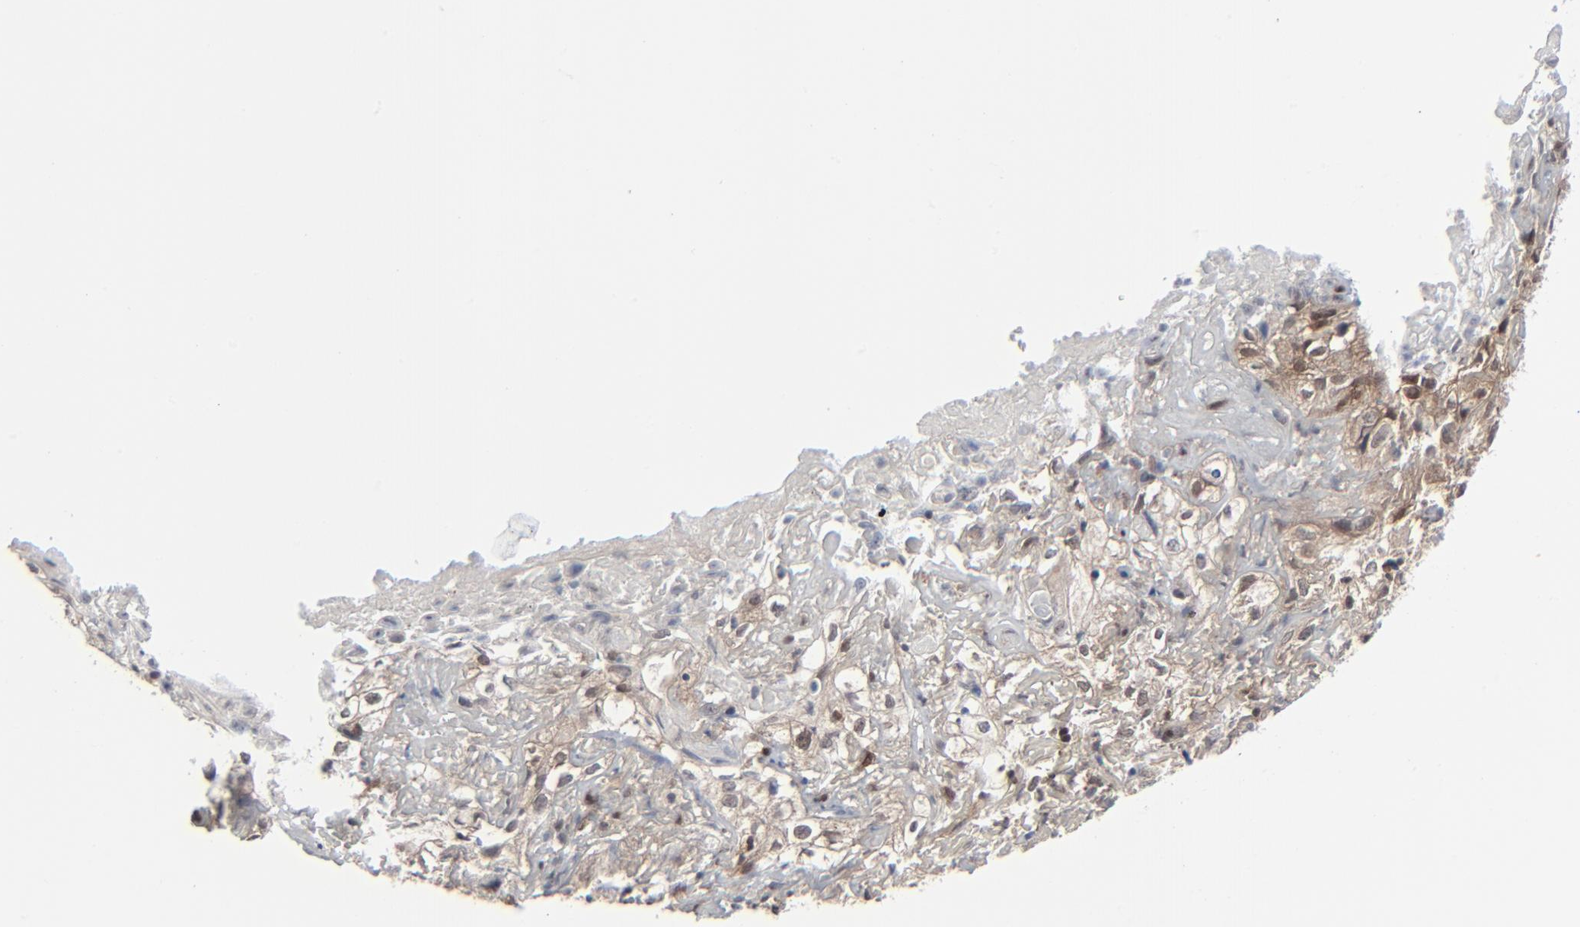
{"staining": {"intensity": "weak", "quantity": "25%-75%", "location": "cytoplasmic/membranous"}, "tissue": "skin cancer", "cell_type": "Tumor cells", "image_type": "cancer", "snomed": [{"axis": "morphology", "description": "Squamous cell carcinoma, NOS"}, {"axis": "topography", "description": "Skin"}], "caption": "Human skin cancer (squamous cell carcinoma) stained with a protein marker shows weak staining in tumor cells.", "gene": "AKT1", "patient": {"sex": "male", "age": 65}}